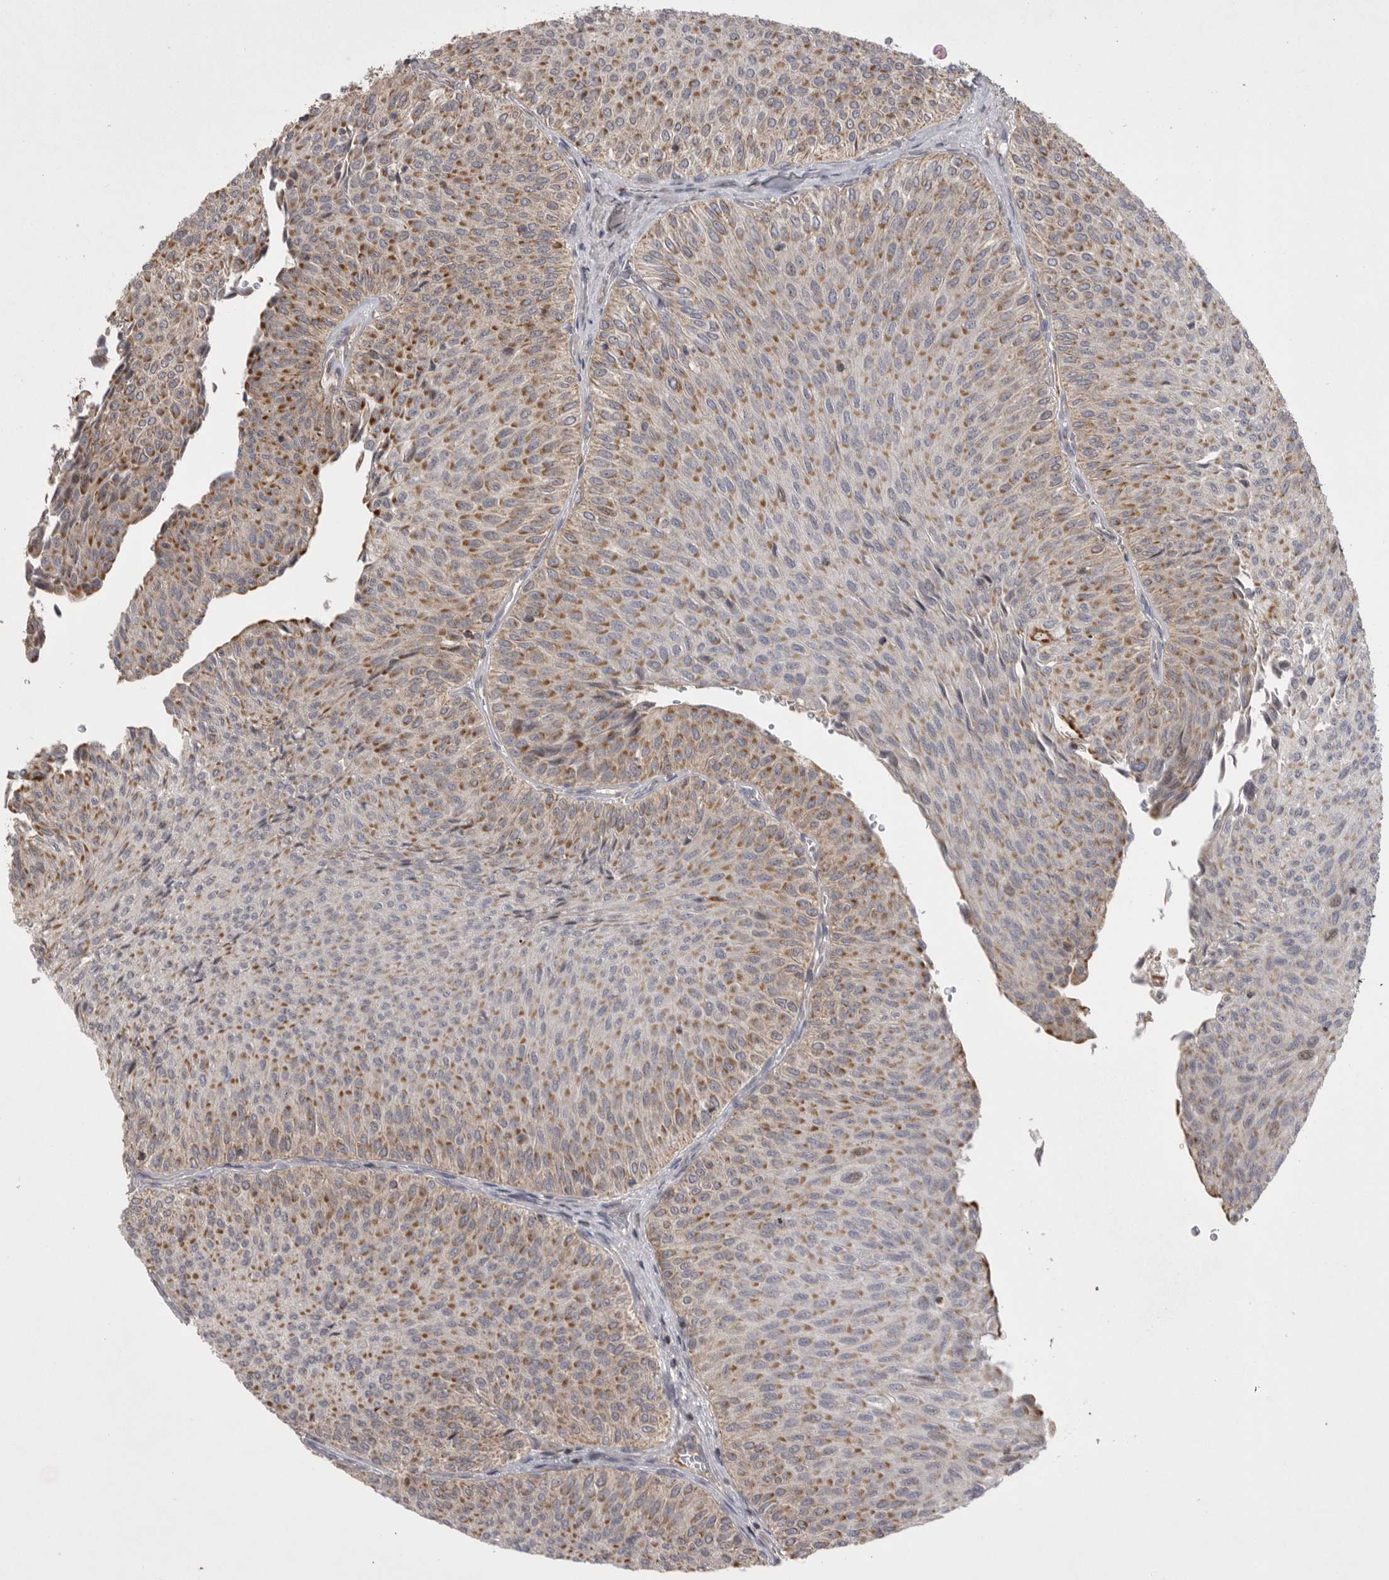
{"staining": {"intensity": "moderate", "quantity": ">75%", "location": "cytoplasmic/membranous"}, "tissue": "urothelial cancer", "cell_type": "Tumor cells", "image_type": "cancer", "snomed": [{"axis": "morphology", "description": "Urothelial carcinoma, Low grade"}, {"axis": "topography", "description": "Urinary bladder"}], "caption": "Protein positivity by immunohistochemistry shows moderate cytoplasmic/membranous positivity in about >75% of tumor cells in low-grade urothelial carcinoma. (Brightfield microscopy of DAB IHC at high magnification).", "gene": "KYAT3", "patient": {"sex": "male", "age": 78}}